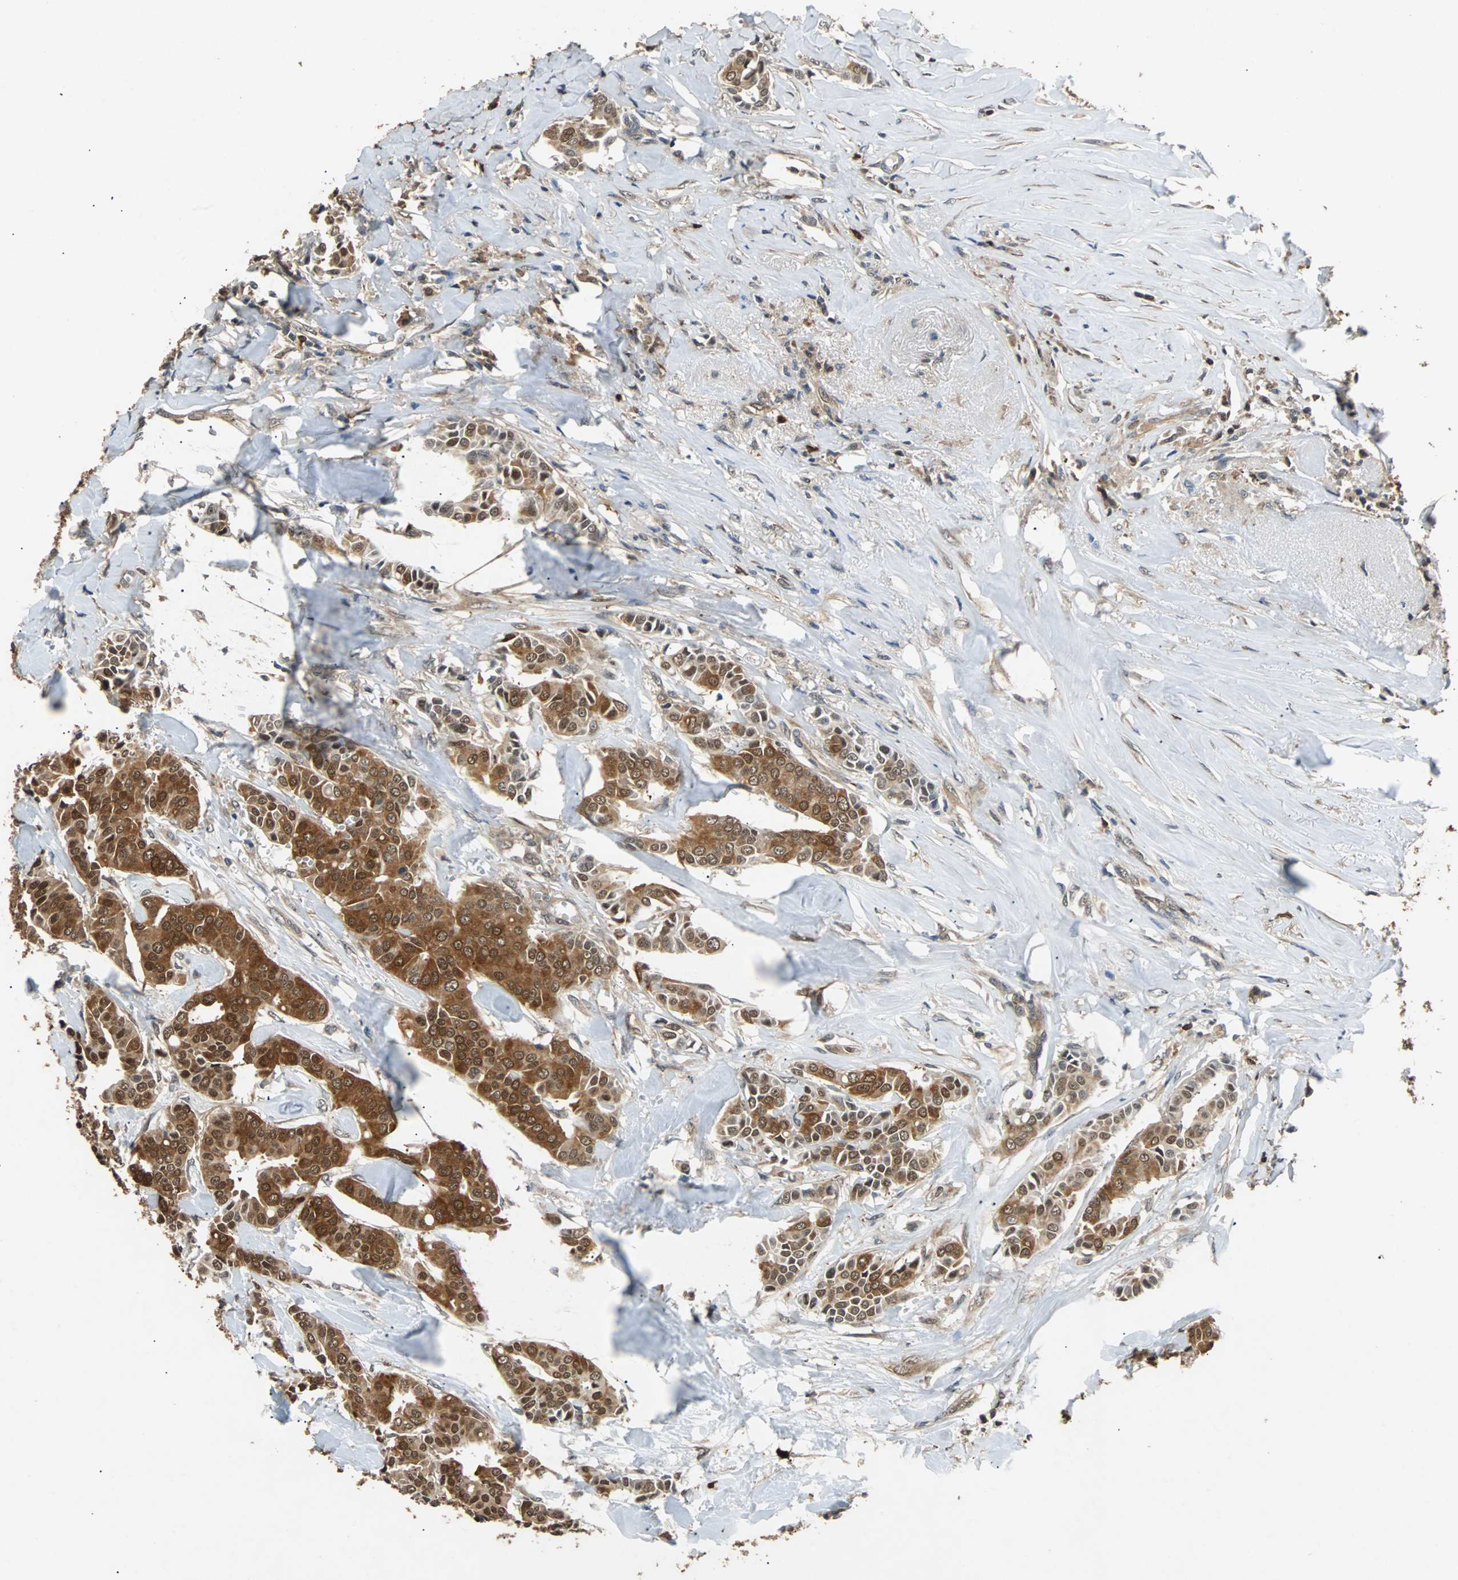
{"staining": {"intensity": "strong", "quantity": ">75%", "location": "cytoplasmic/membranous,nuclear"}, "tissue": "head and neck cancer", "cell_type": "Tumor cells", "image_type": "cancer", "snomed": [{"axis": "morphology", "description": "Adenocarcinoma, NOS"}, {"axis": "topography", "description": "Salivary gland"}, {"axis": "topography", "description": "Head-Neck"}], "caption": "Protein expression analysis of human head and neck adenocarcinoma reveals strong cytoplasmic/membranous and nuclear expression in approximately >75% of tumor cells.", "gene": "PRDX6", "patient": {"sex": "female", "age": 59}}